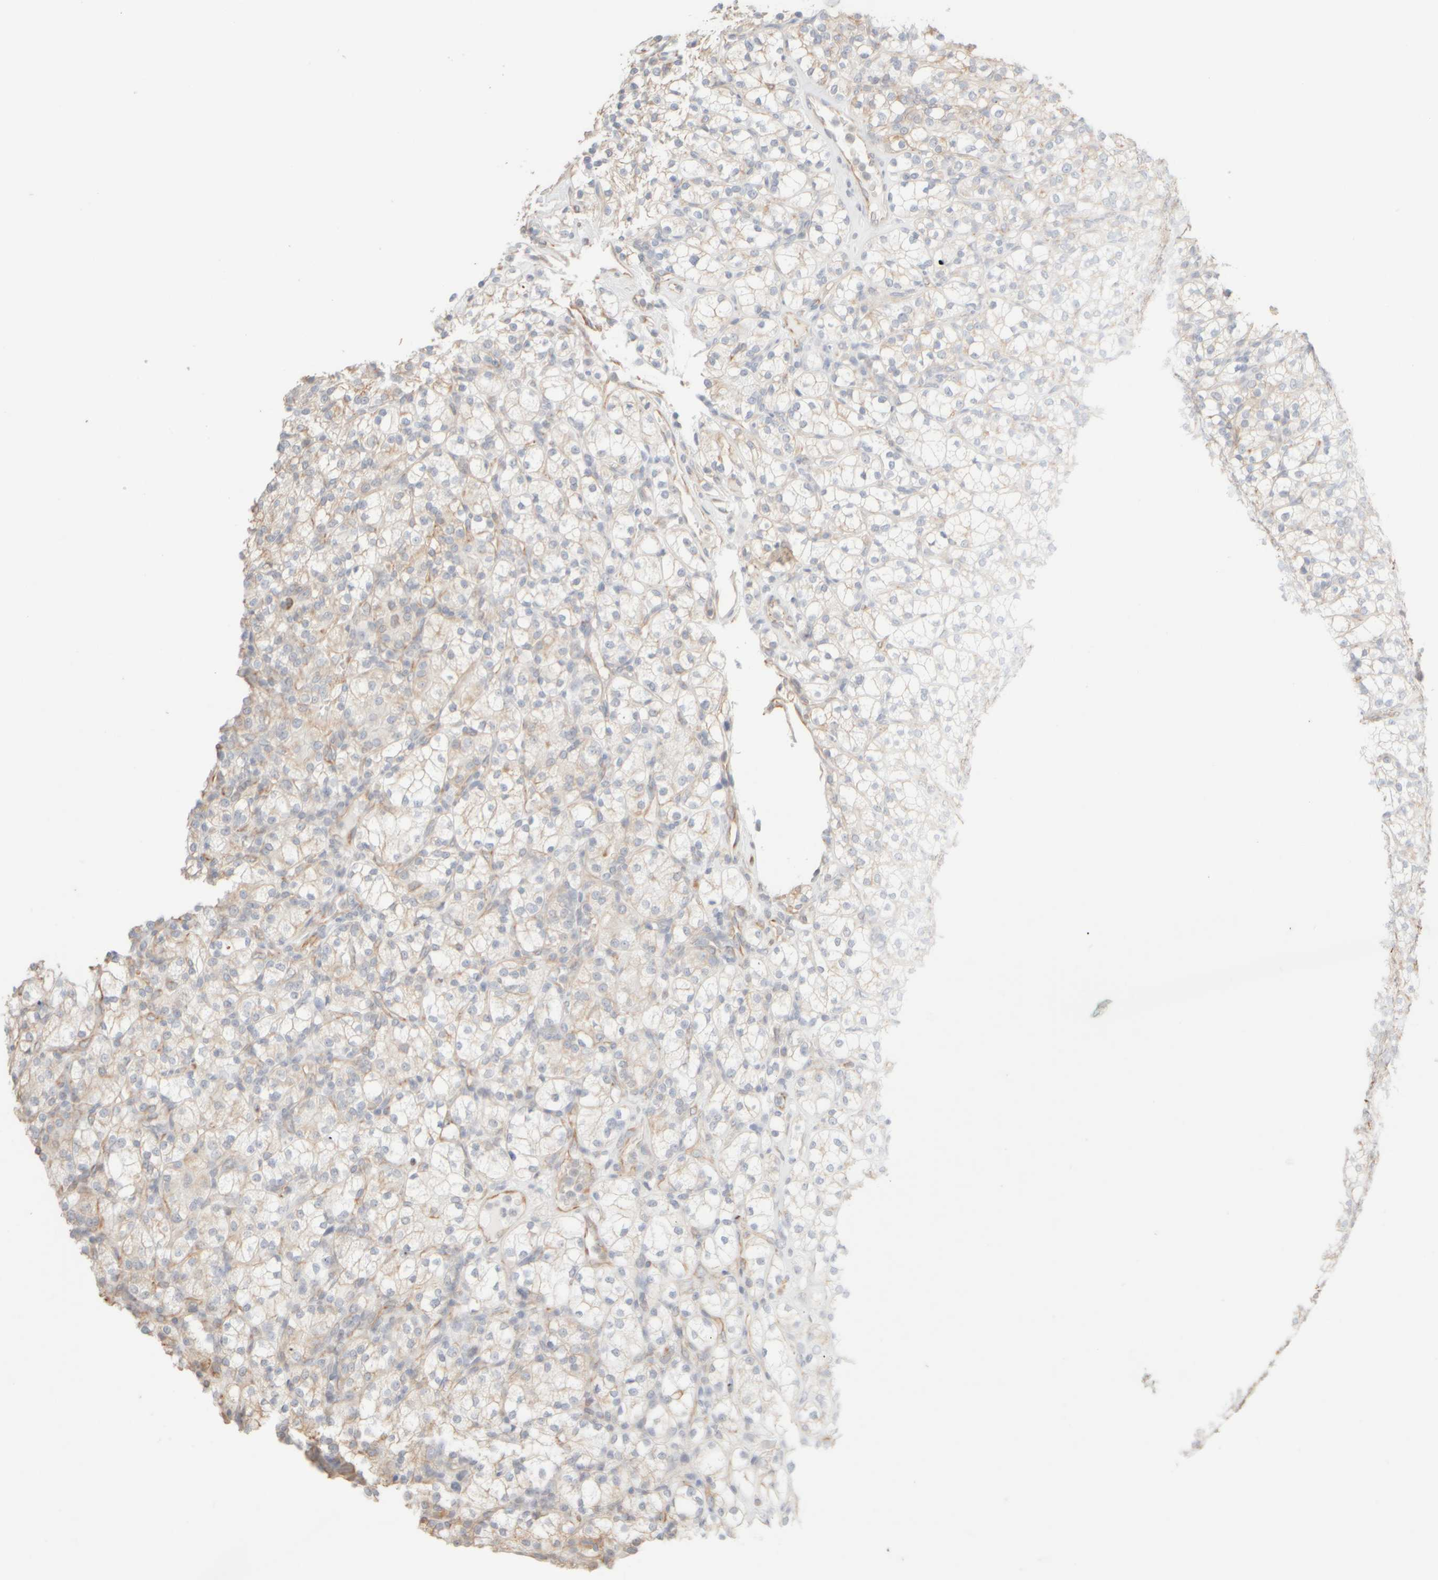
{"staining": {"intensity": "negative", "quantity": "none", "location": "none"}, "tissue": "renal cancer", "cell_type": "Tumor cells", "image_type": "cancer", "snomed": [{"axis": "morphology", "description": "Adenocarcinoma, NOS"}, {"axis": "topography", "description": "Kidney"}], "caption": "This is a image of IHC staining of renal adenocarcinoma, which shows no staining in tumor cells.", "gene": "KRT15", "patient": {"sex": "male", "age": 77}}